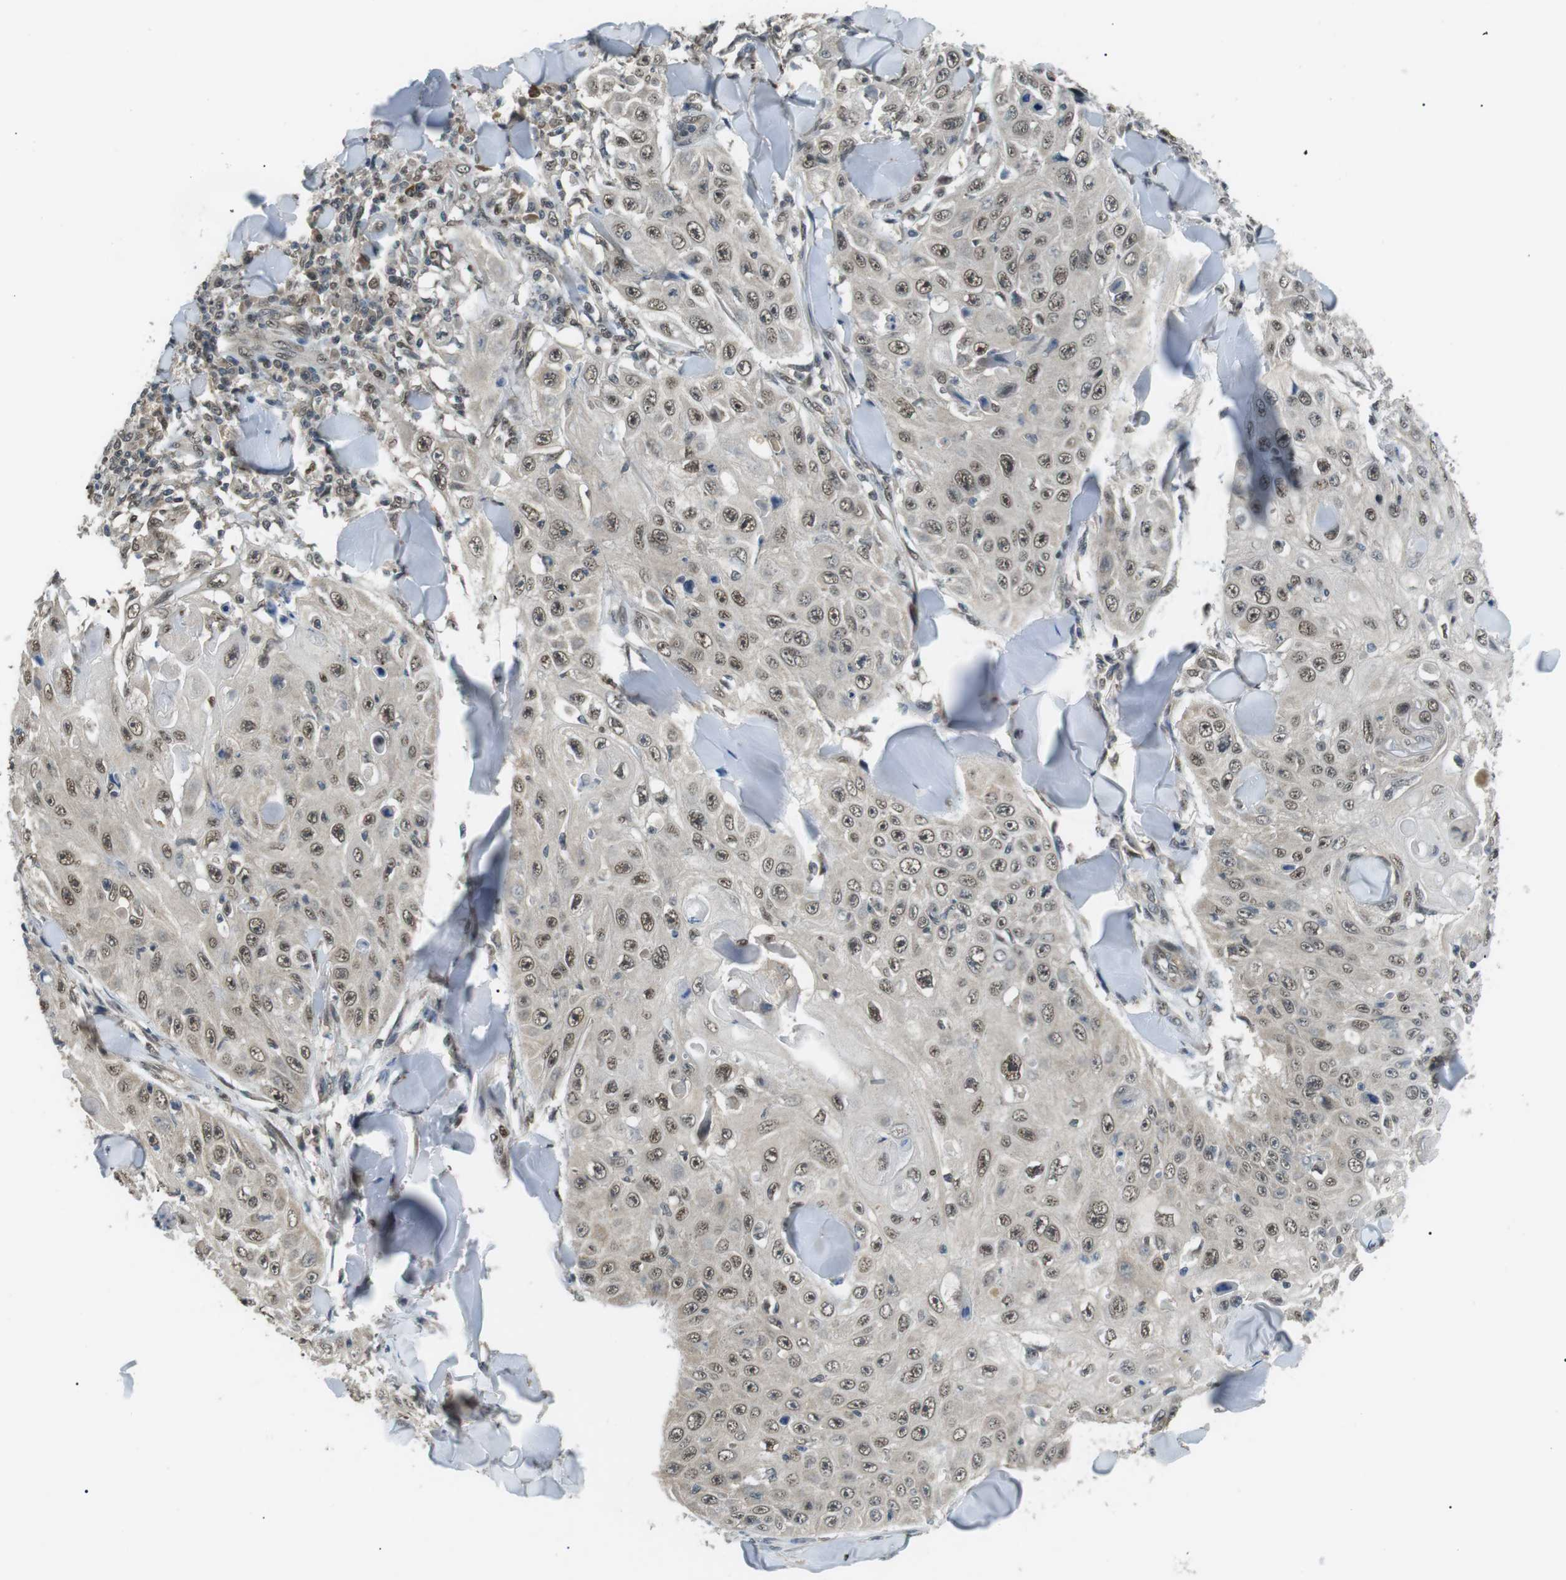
{"staining": {"intensity": "moderate", "quantity": ">75%", "location": "nuclear"}, "tissue": "skin cancer", "cell_type": "Tumor cells", "image_type": "cancer", "snomed": [{"axis": "morphology", "description": "Squamous cell carcinoma, NOS"}, {"axis": "topography", "description": "Skin"}], "caption": "This is an image of immunohistochemistry staining of skin squamous cell carcinoma, which shows moderate positivity in the nuclear of tumor cells.", "gene": "ORAI3", "patient": {"sex": "male", "age": 86}}